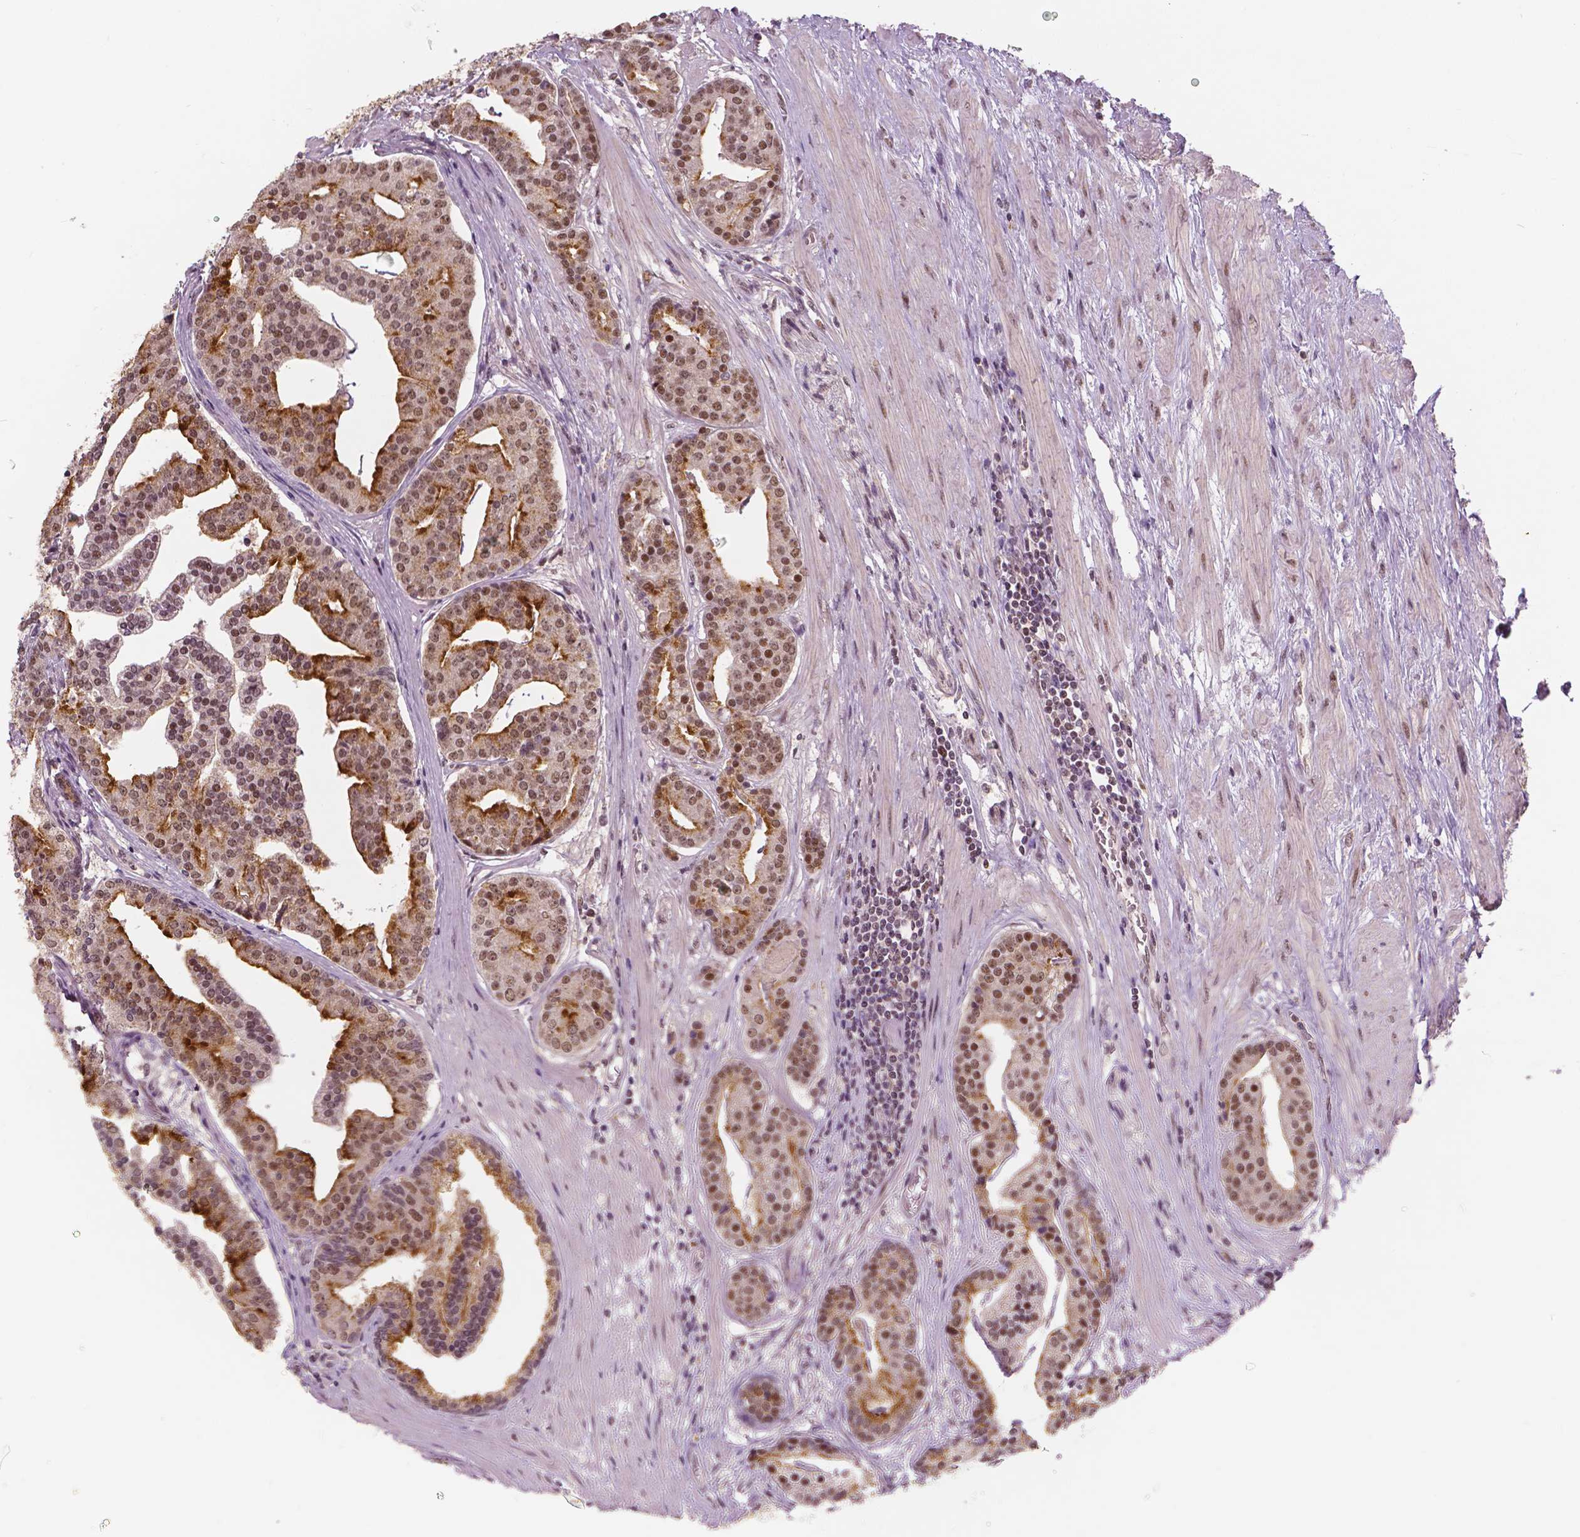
{"staining": {"intensity": "moderate", "quantity": ">75%", "location": "nuclear"}, "tissue": "prostate cancer", "cell_type": "Tumor cells", "image_type": "cancer", "snomed": [{"axis": "morphology", "description": "Adenocarcinoma, NOS"}, {"axis": "topography", "description": "Prostate and seminal vesicle, NOS"}, {"axis": "topography", "description": "Prostate"}], "caption": "The histopathology image demonstrates a brown stain indicating the presence of a protein in the nuclear of tumor cells in adenocarcinoma (prostate).", "gene": "NSD2", "patient": {"sex": "male", "age": 44}}